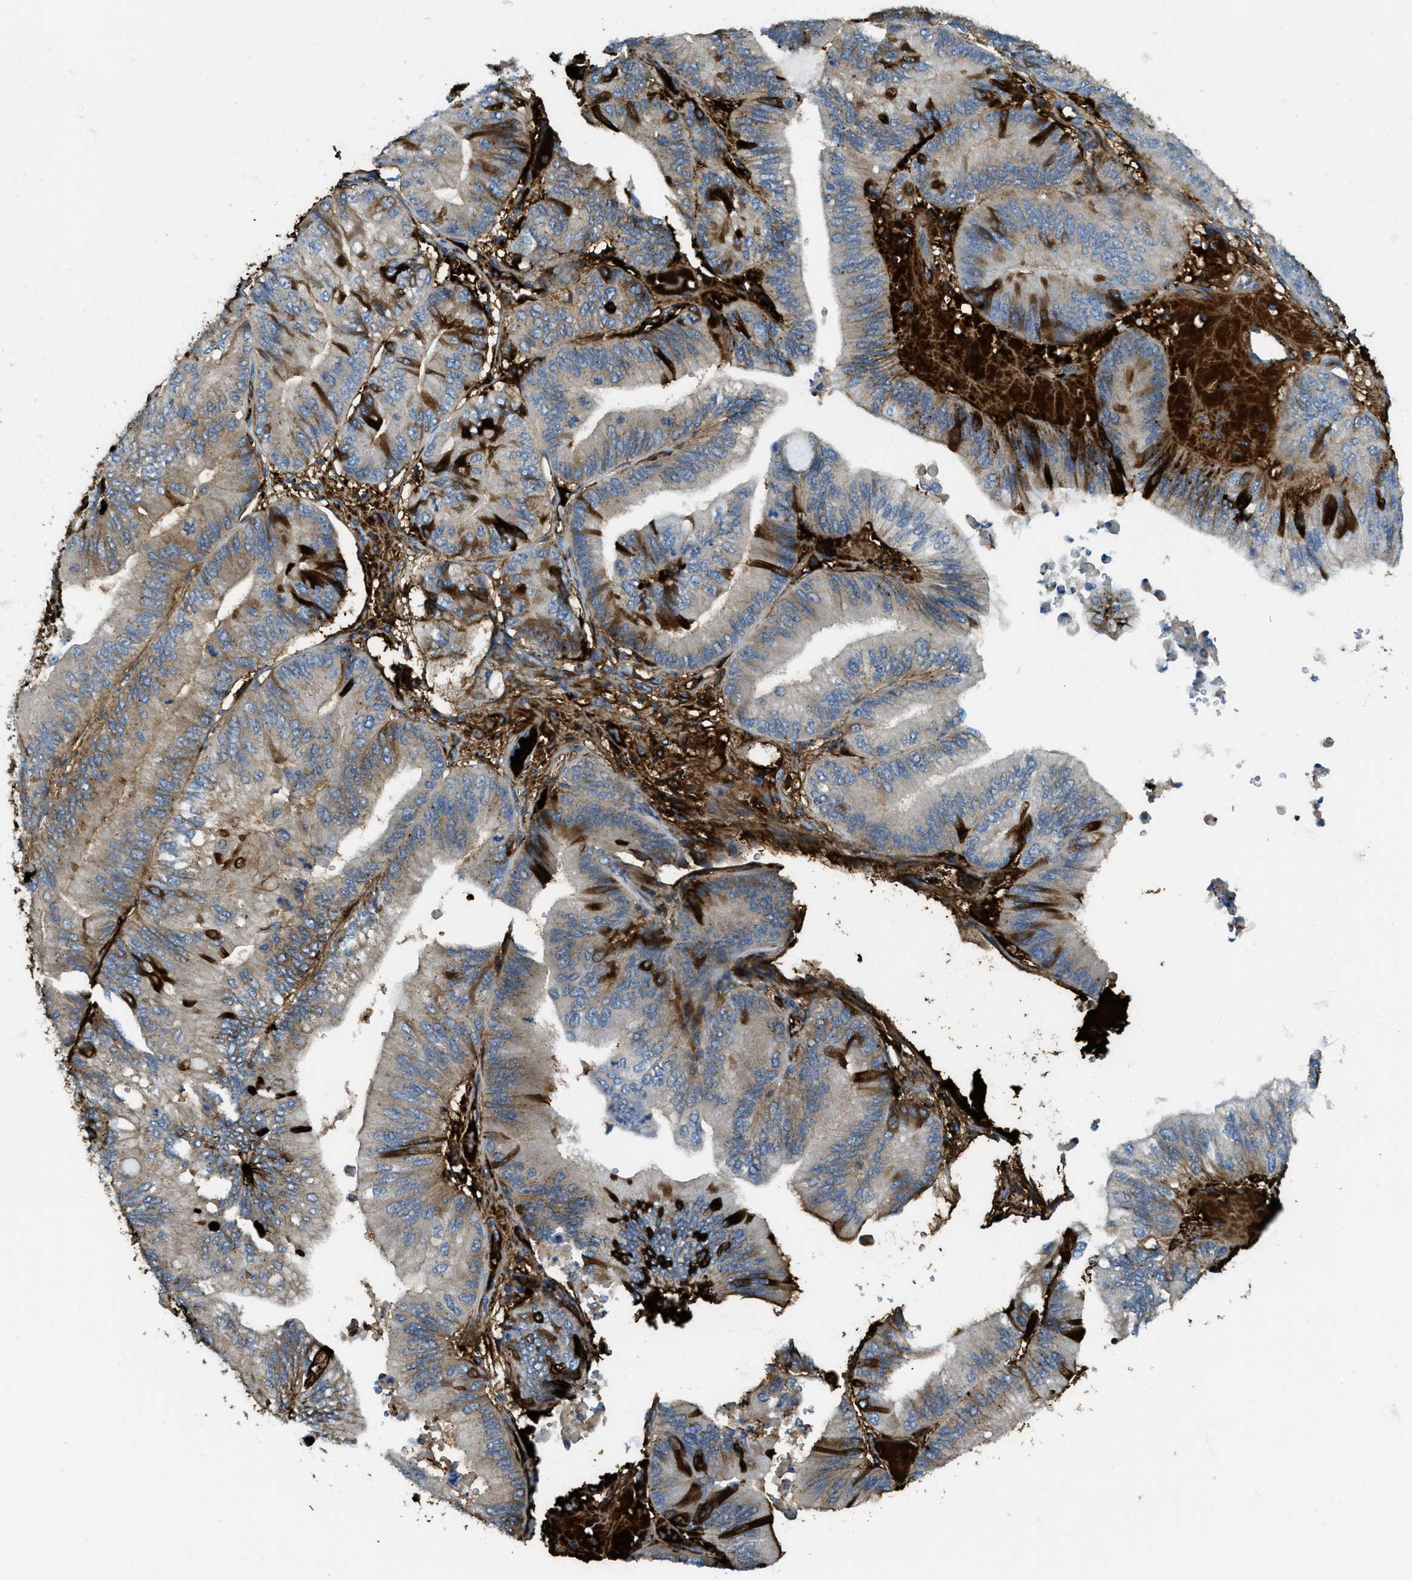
{"staining": {"intensity": "strong", "quantity": "<25%", "location": "cytoplasmic/membranous"}, "tissue": "ovarian cancer", "cell_type": "Tumor cells", "image_type": "cancer", "snomed": [{"axis": "morphology", "description": "Cystadenocarcinoma, mucinous, NOS"}, {"axis": "topography", "description": "Ovary"}], "caption": "Human mucinous cystadenocarcinoma (ovarian) stained with a brown dye displays strong cytoplasmic/membranous positive expression in approximately <25% of tumor cells.", "gene": "TRIM59", "patient": {"sex": "female", "age": 61}}